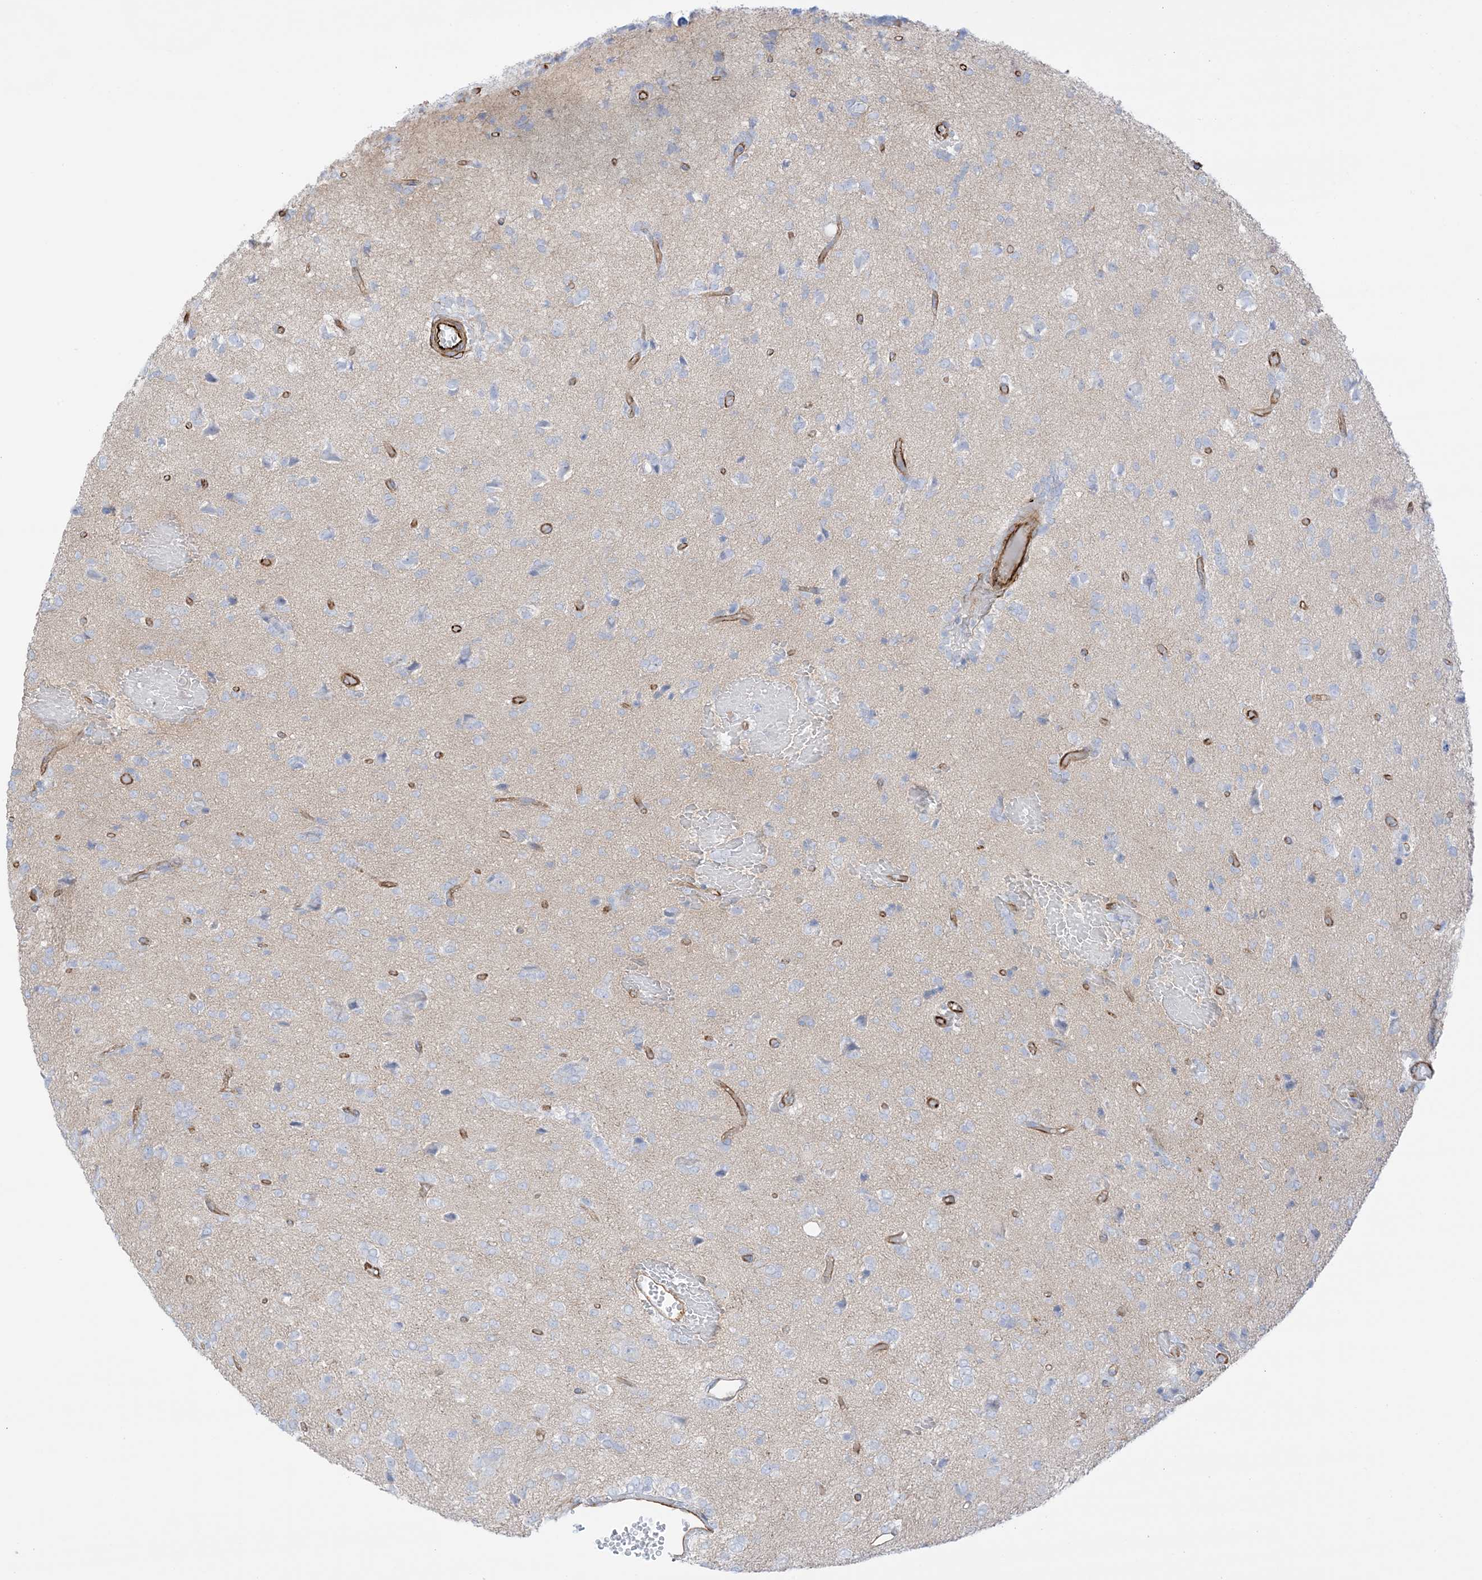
{"staining": {"intensity": "negative", "quantity": "none", "location": "none"}, "tissue": "glioma", "cell_type": "Tumor cells", "image_type": "cancer", "snomed": [{"axis": "morphology", "description": "Glioma, malignant, High grade"}, {"axis": "topography", "description": "Brain"}], "caption": "Tumor cells are negative for protein expression in human glioma. The staining is performed using DAB (3,3'-diaminobenzidine) brown chromogen with nuclei counter-stained in using hematoxylin.", "gene": "PID1", "patient": {"sex": "female", "age": 59}}